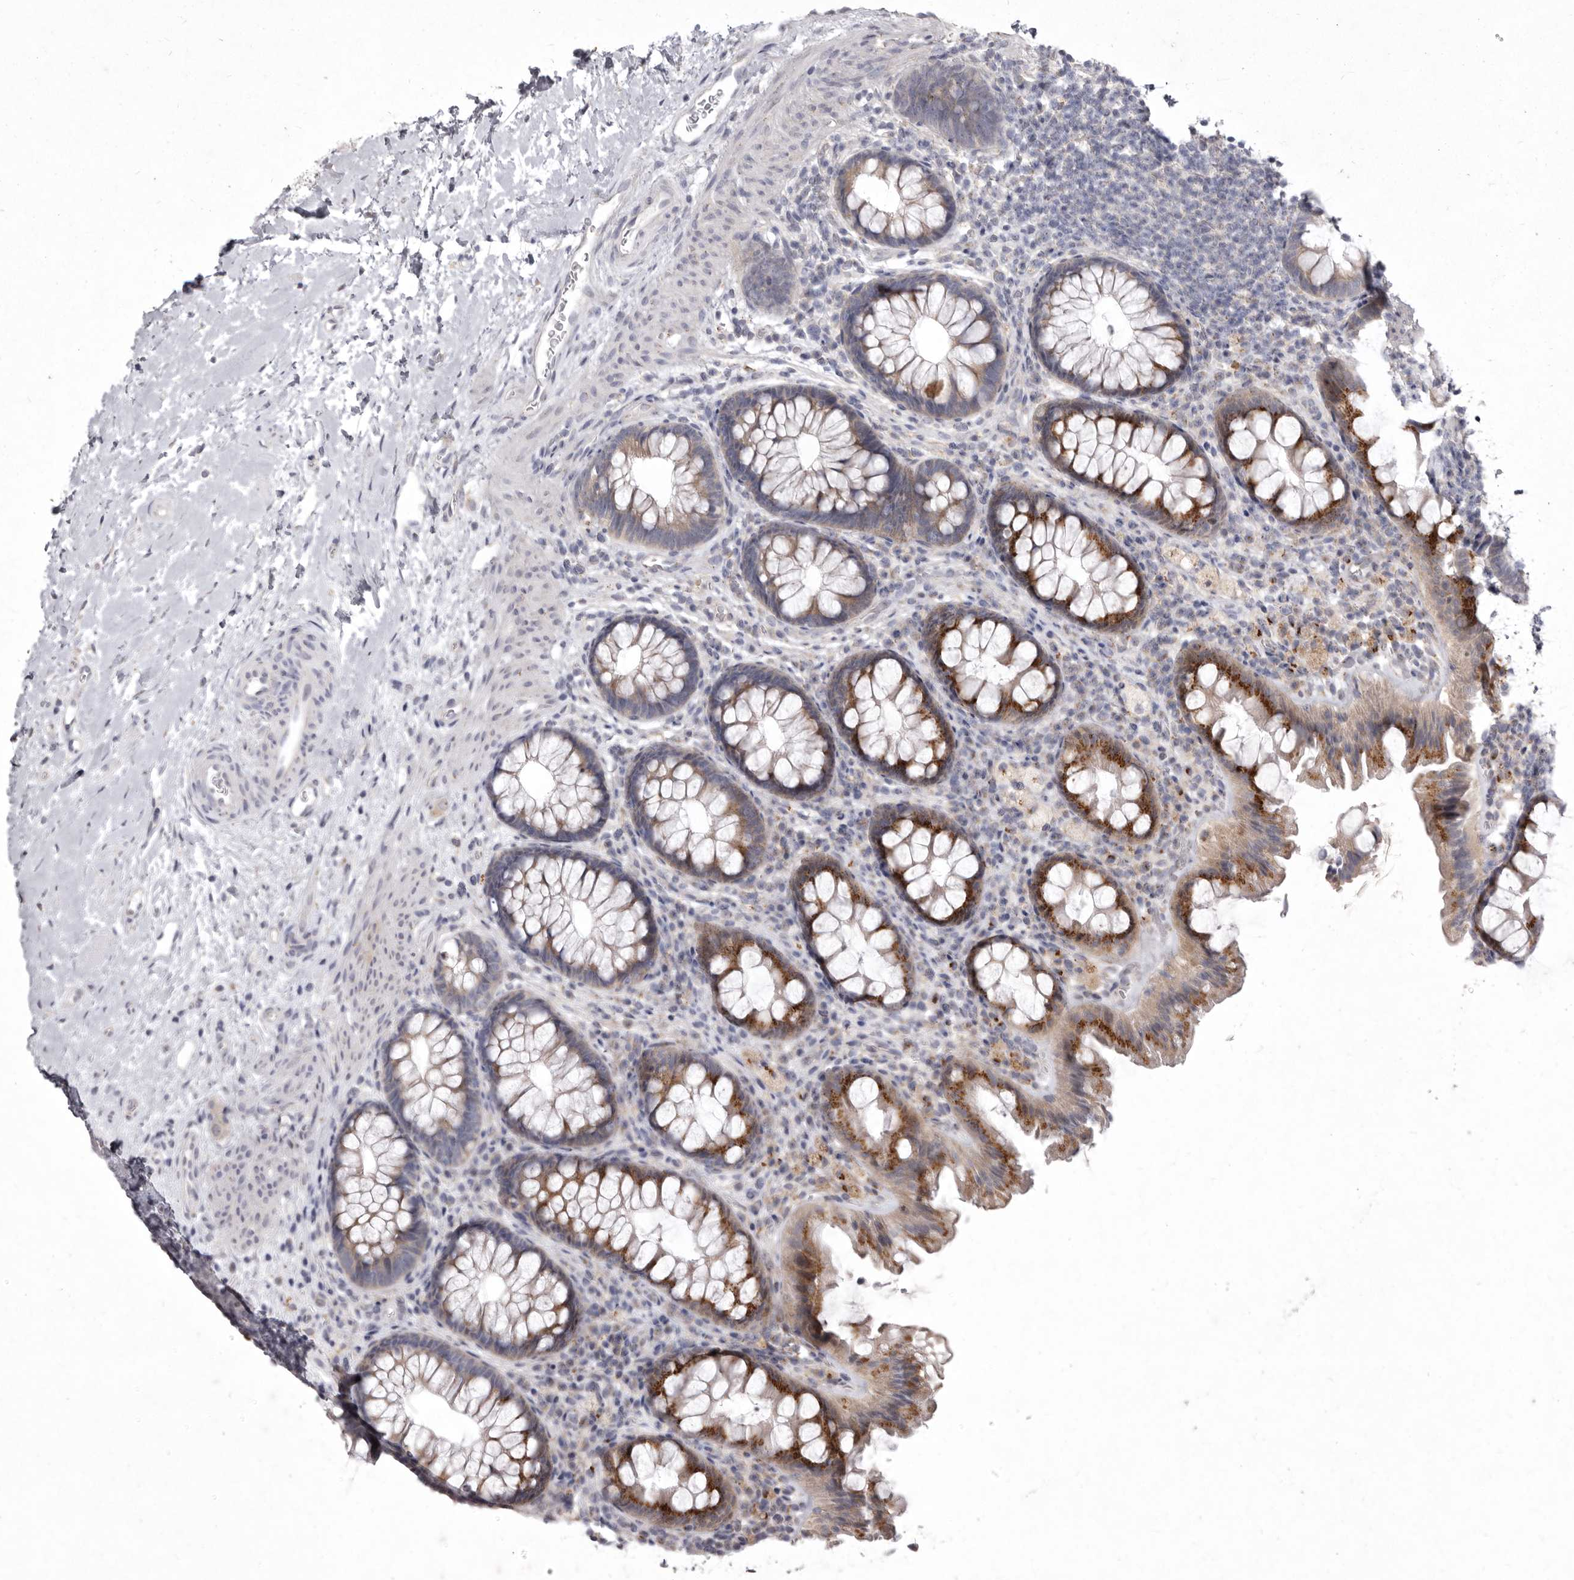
{"staining": {"intensity": "negative", "quantity": "none", "location": "none"}, "tissue": "colon", "cell_type": "Endothelial cells", "image_type": "normal", "snomed": [{"axis": "morphology", "description": "Normal tissue, NOS"}, {"axis": "topography", "description": "Colon"}], "caption": "Immunohistochemistry (IHC) image of normal colon: human colon stained with DAB reveals no significant protein expression in endothelial cells. The staining is performed using DAB brown chromogen with nuclei counter-stained in using hematoxylin.", "gene": "P2RX6", "patient": {"sex": "female", "age": 62}}